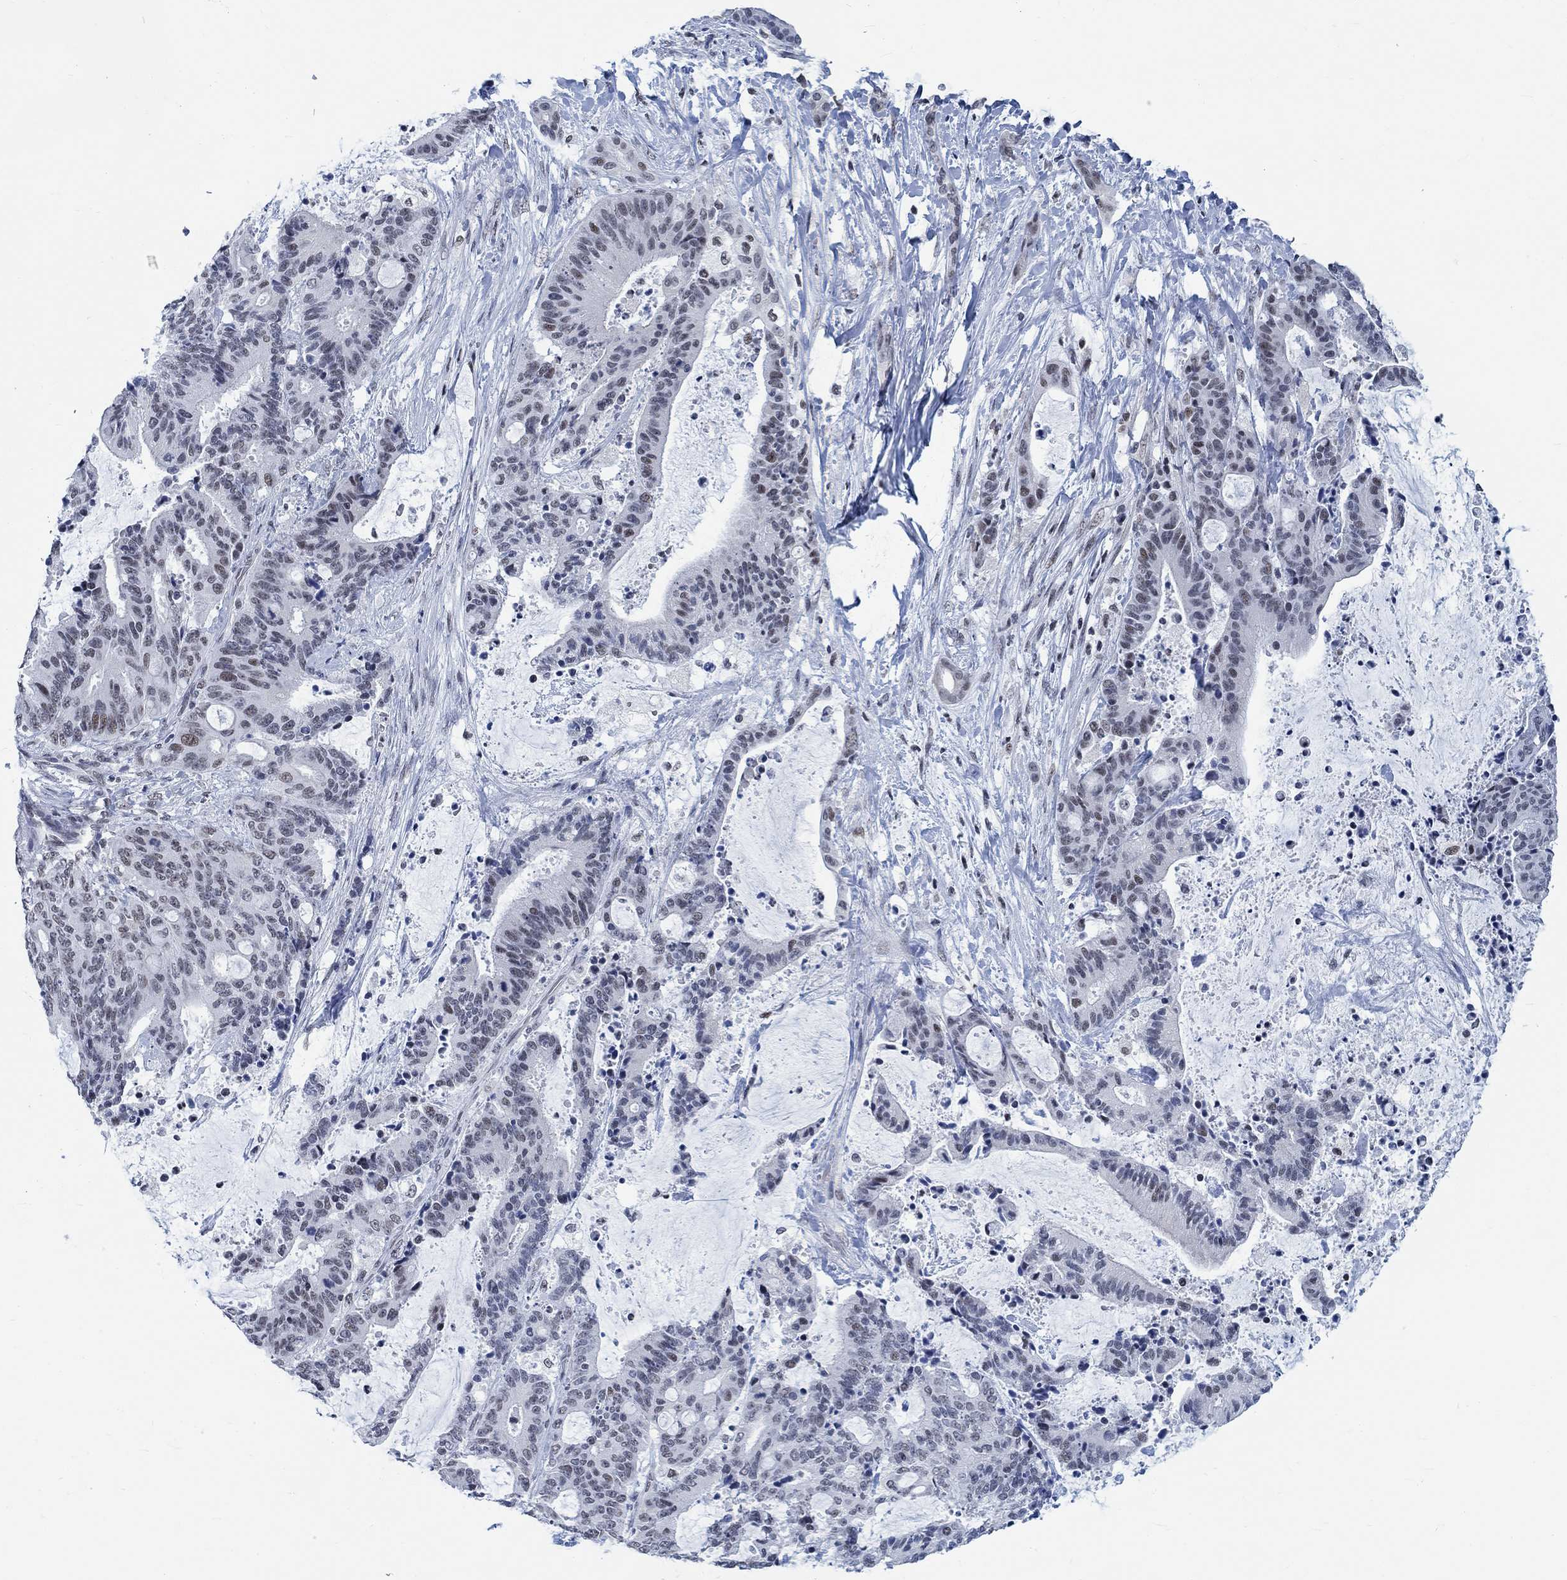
{"staining": {"intensity": "negative", "quantity": "none", "location": "none"}, "tissue": "liver cancer", "cell_type": "Tumor cells", "image_type": "cancer", "snomed": [{"axis": "morphology", "description": "Cholangiocarcinoma"}, {"axis": "topography", "description": "Liver"}], "caption": "This micrograph is of liver cancer (cholangiocarcinoma) stained with IHC to label a protein in brown with the nuclei are counter-stained blue. There is no positivity in tumor cells.", "gene": "KCNH8", "patient": {"sex": "female", "age": 73}}